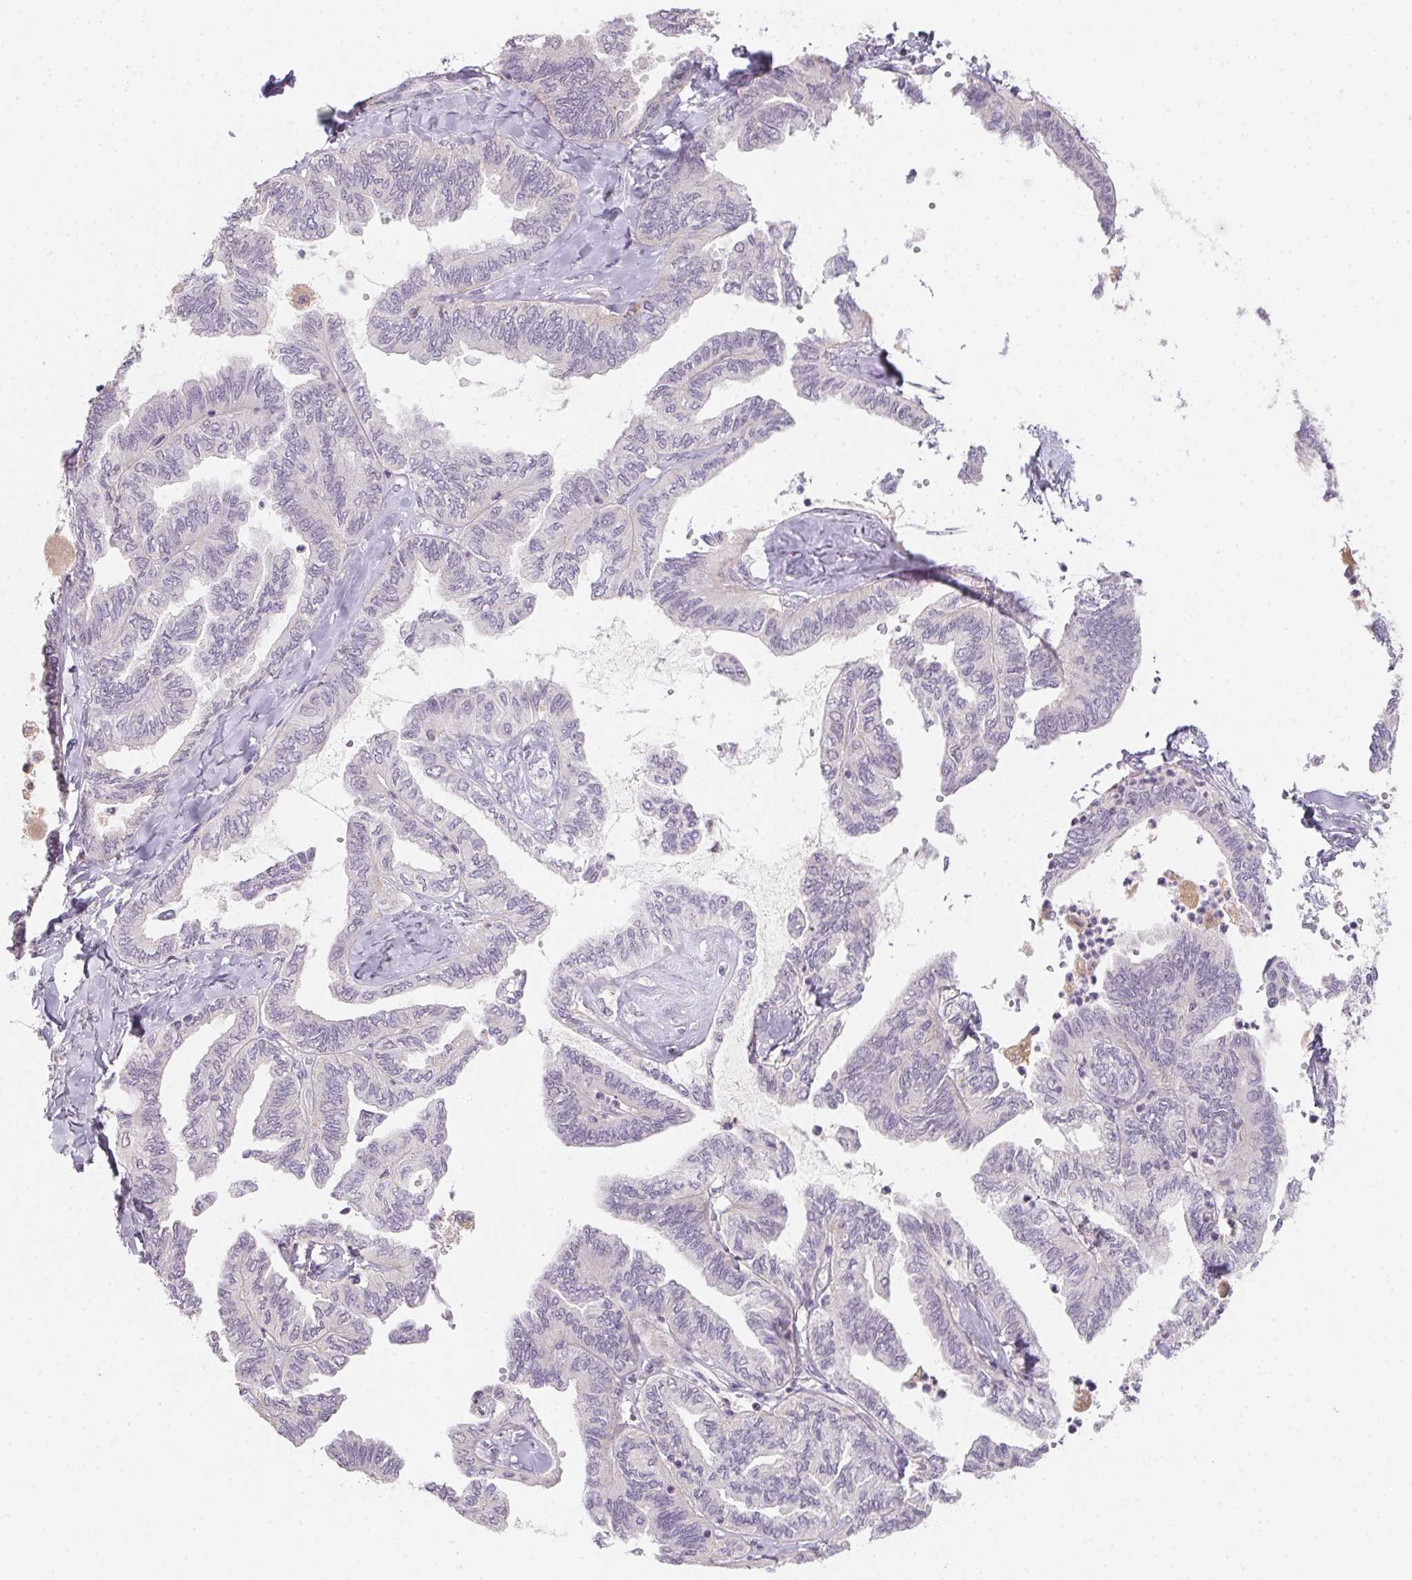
{"staining": {"intensity": "negative", "quantity": "none", "location": "none"}, "tissue": "ovarian cancer", "cell_type": "Tumor cells", "image_type": "cancer", "snomed": [{"axis": "morphology", "description": "Carcinoma, endometroid"}, {"axis": "topography", "description": "Ovary"}], "caption": "This is a histopathology image of immunohistochemistry (IHC) staining of endometroid carcinoma (ovarian), which shows no staining in tumor cells.", "gene": "SLC6A18", "patient": {"sex": "female", "age": 70}}